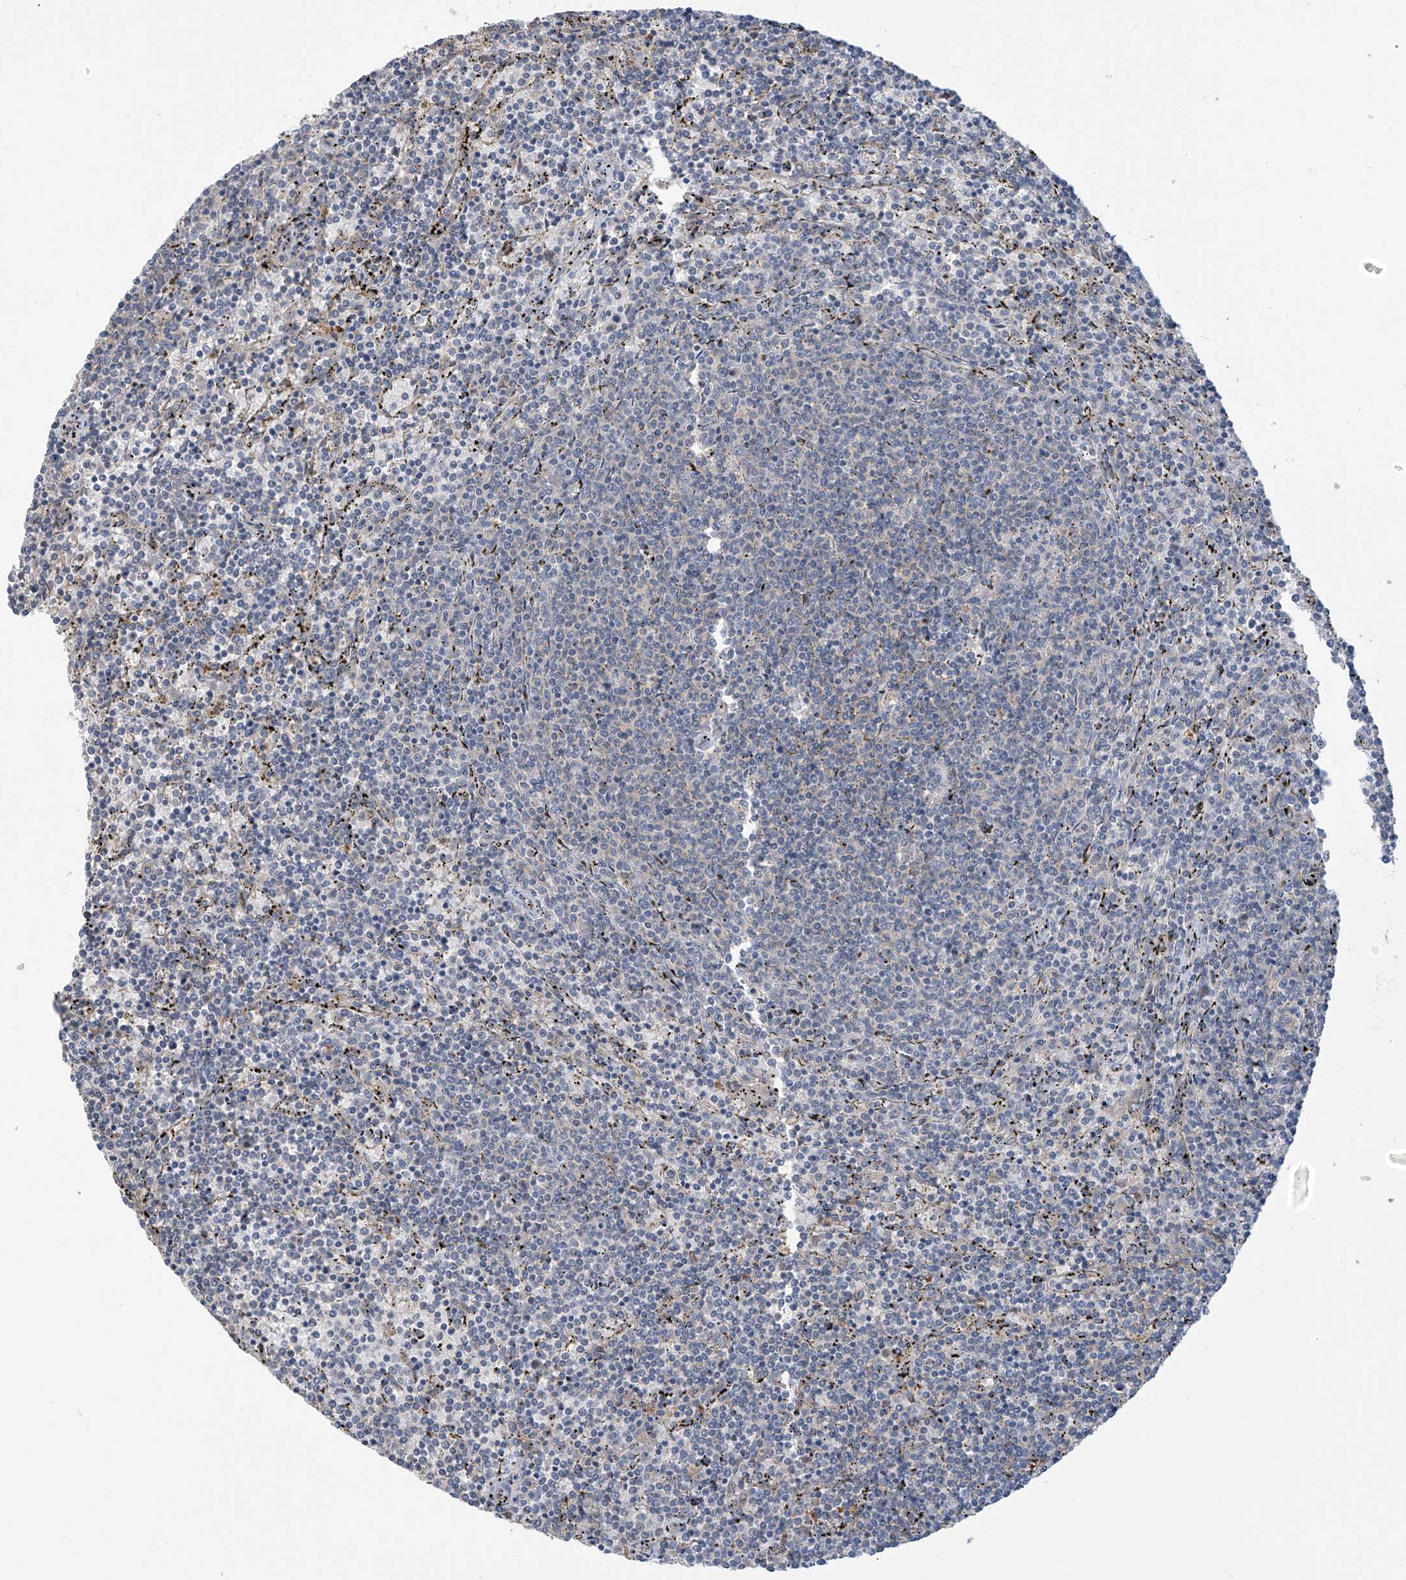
{"staining": {"intensity": "negative", "quantity": "none", "location": "none"}, "tissue": "lymphoma", "cell_type": "Tumor cells", "image_type": "cancer", "snomed": [{"axis": "morphology", "description": "Malignant lymphoma, non-Hodgkin's type, Low grade"}, {"axis": "topography", "description": "Spleen"}], "caption": "A photomicrograph of low-grade malignant lymphoma, non-Hodgkin's type stained for a protein shows no brown staining in tumor cells.", "gene": "IDH1", "patient": {"sex": "female", "age": 50}}